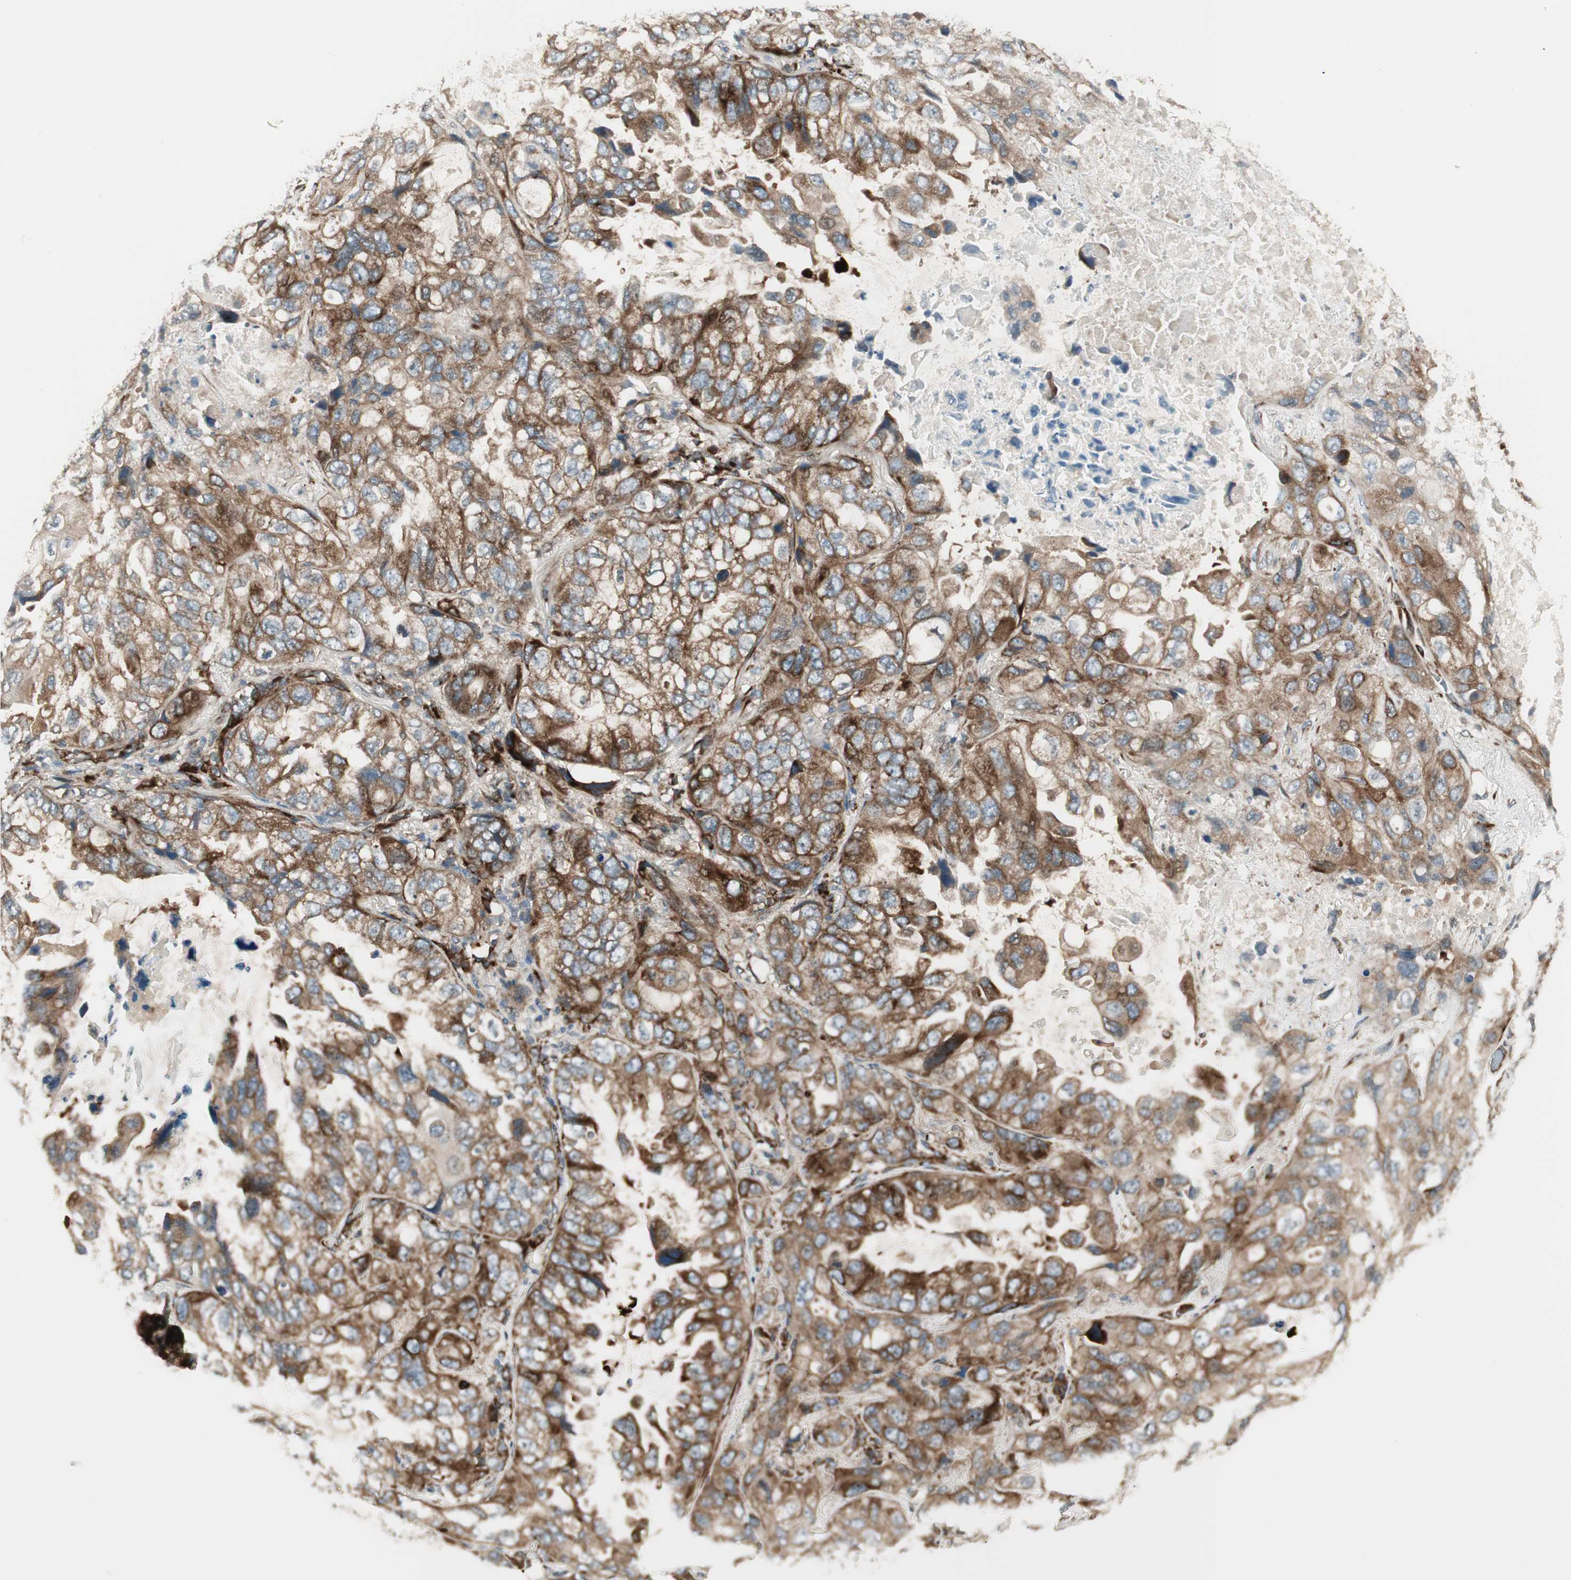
{"staining": {"intensity": "strong", "quantity": ">75%", "location": "cytoplasmic/membranous"}, "tissue": "lung cancer", "cell_type": "Tumor cells", "image_type": "cancer", "snomed": [{"axis": "morphology", "description": "Squamous cell carcinoma, NOS"}, {"axis": "topography", "description": "Lung"}], "caption": "This is an image of immunohistochemistry staining of lung cancer (squamous cell carcinoma), which shows strong expression in the cytoplasmic/membranous of tumor cells.", "gene": "PPP2R5E", "patient": {"sex": "female", "age": 73}}